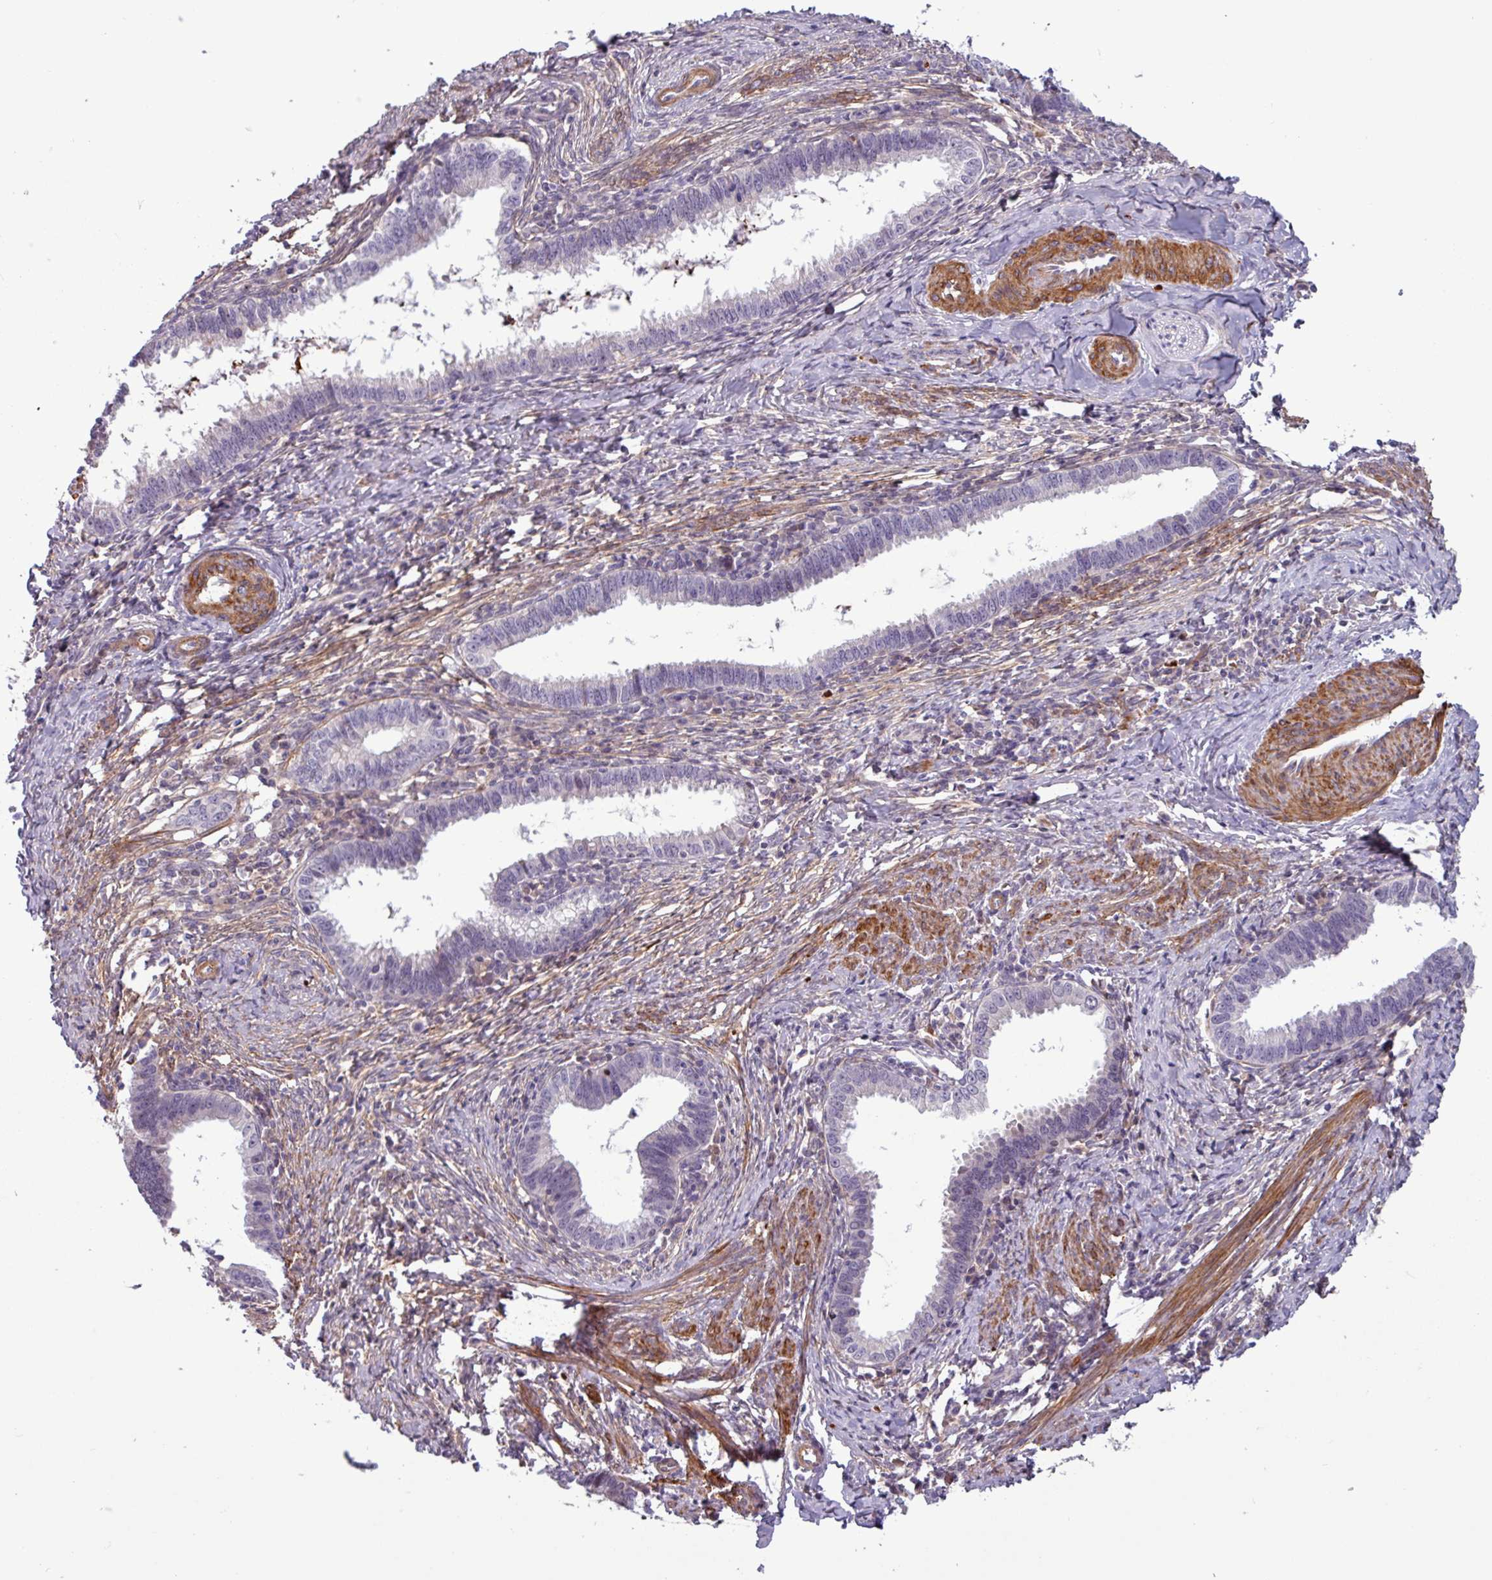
{"staining": {"intensity": "negative", "quantity": "none", "location": "none"}, "tissue": "cervical cancer", "cell_type": "Tumor cells", "image_type": "cancer", "snomed": [{"axis": "morphology", "description": "Adenocarcinoma, NOS"}, {"axis": "topography", "description": "Cervix"}], "caption": "IHC histopathology image of adenocarcinoma (cervical) stained for a protein (brown), which displays no positivity in tumor cells.", "gene": "PCED1A", "patient": {"sex": "female", "age": 36}}